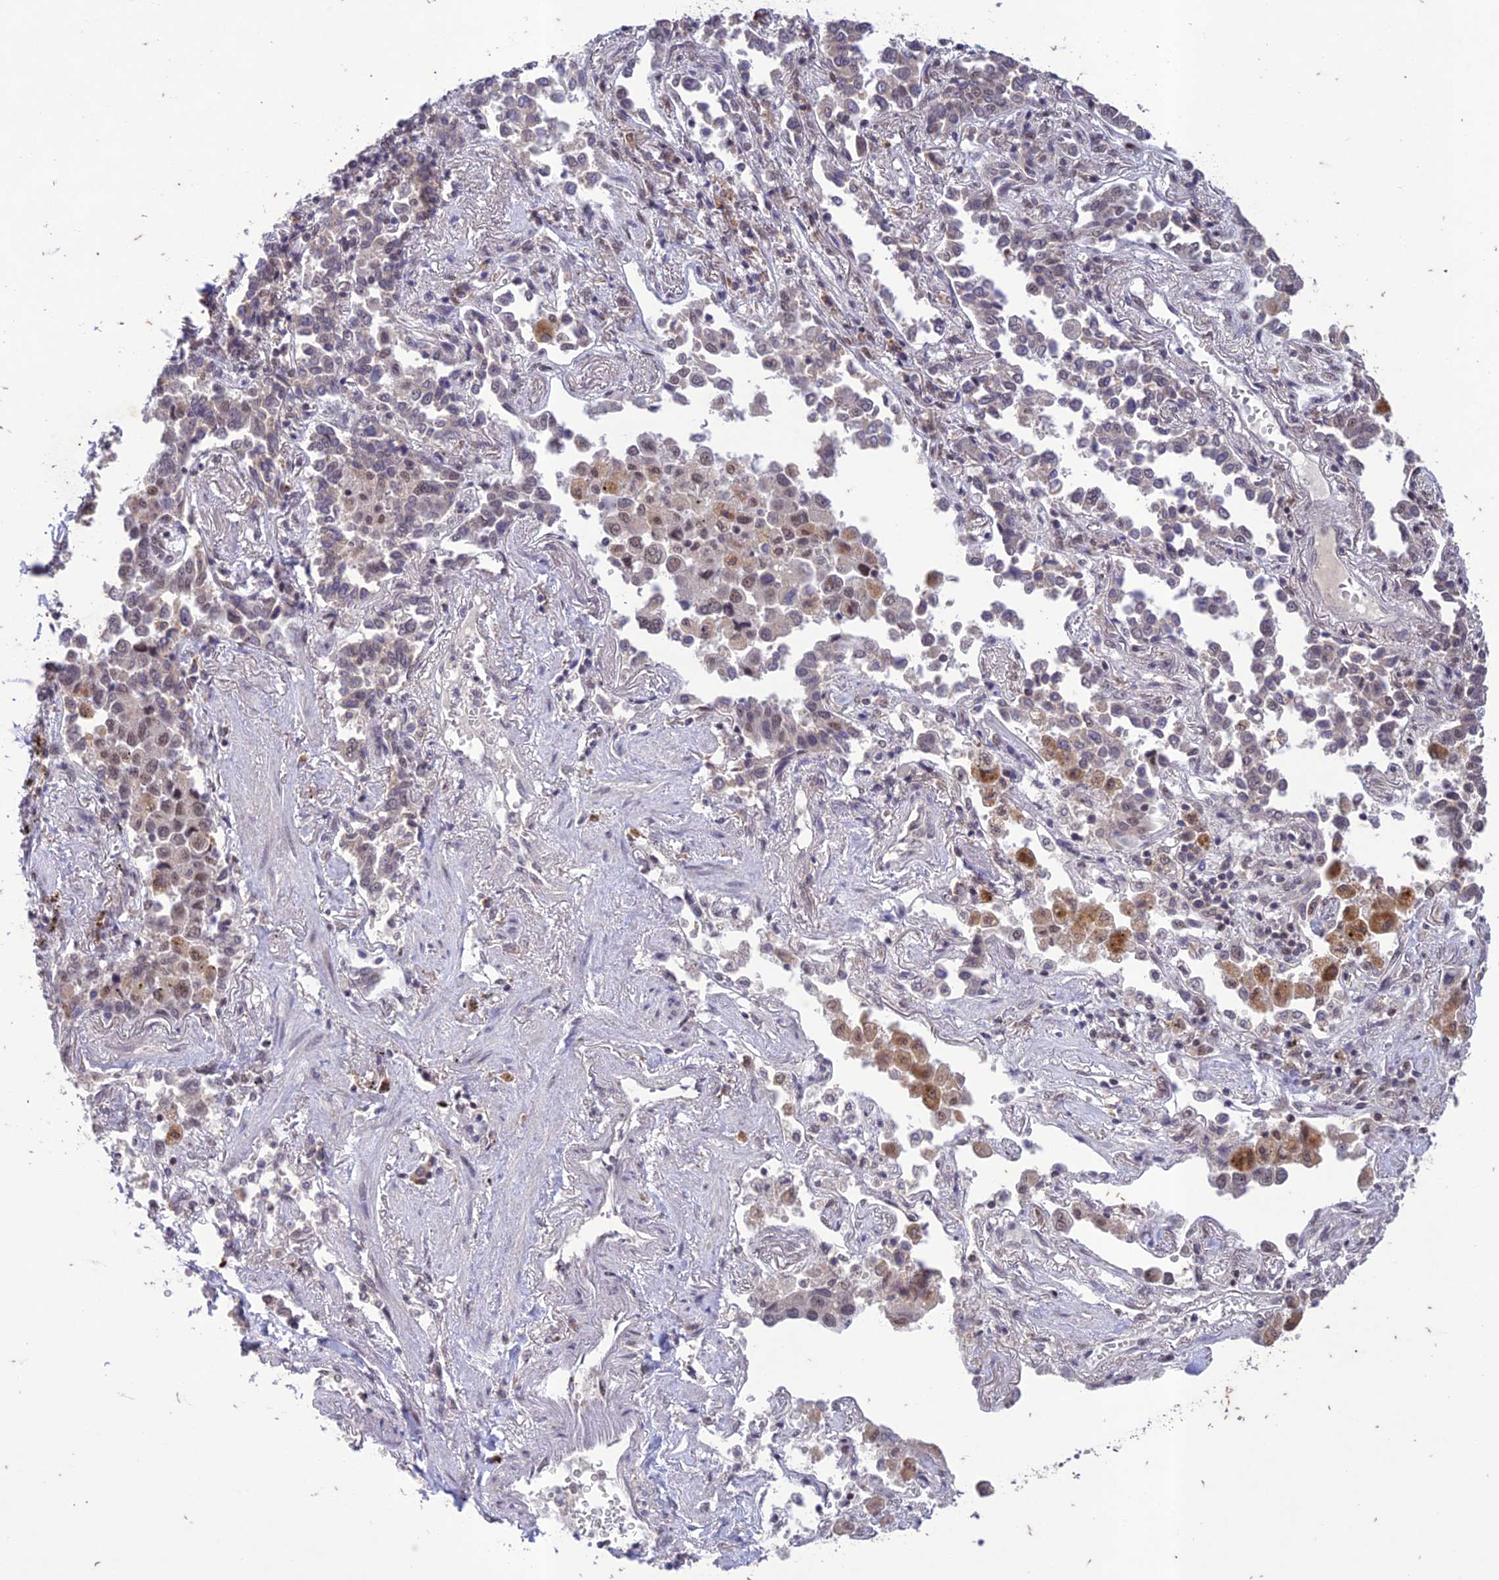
{"staining": {"intensity": "weak", "quantity": "<25%", "location": "nuclear"}, "tissue": "lung cancer", "cell_type": "Tumor cells", "image_type": "cancer", "snomed": [{"axis": "morphology", "description": "Adenocarcinoma, NOS"}, {"axis": "topography", "description": "Lung"}], "caption": "Protein analysis of lung cancer displays no significant expression in tumor cells. The staining is performed using DAB (3,3'-diaminobenzidine) brown chromogen with nuclei counter-stained in using hematoxylin.", "gene": "POP4", "patient": {"sex": "male", "age": 67}}